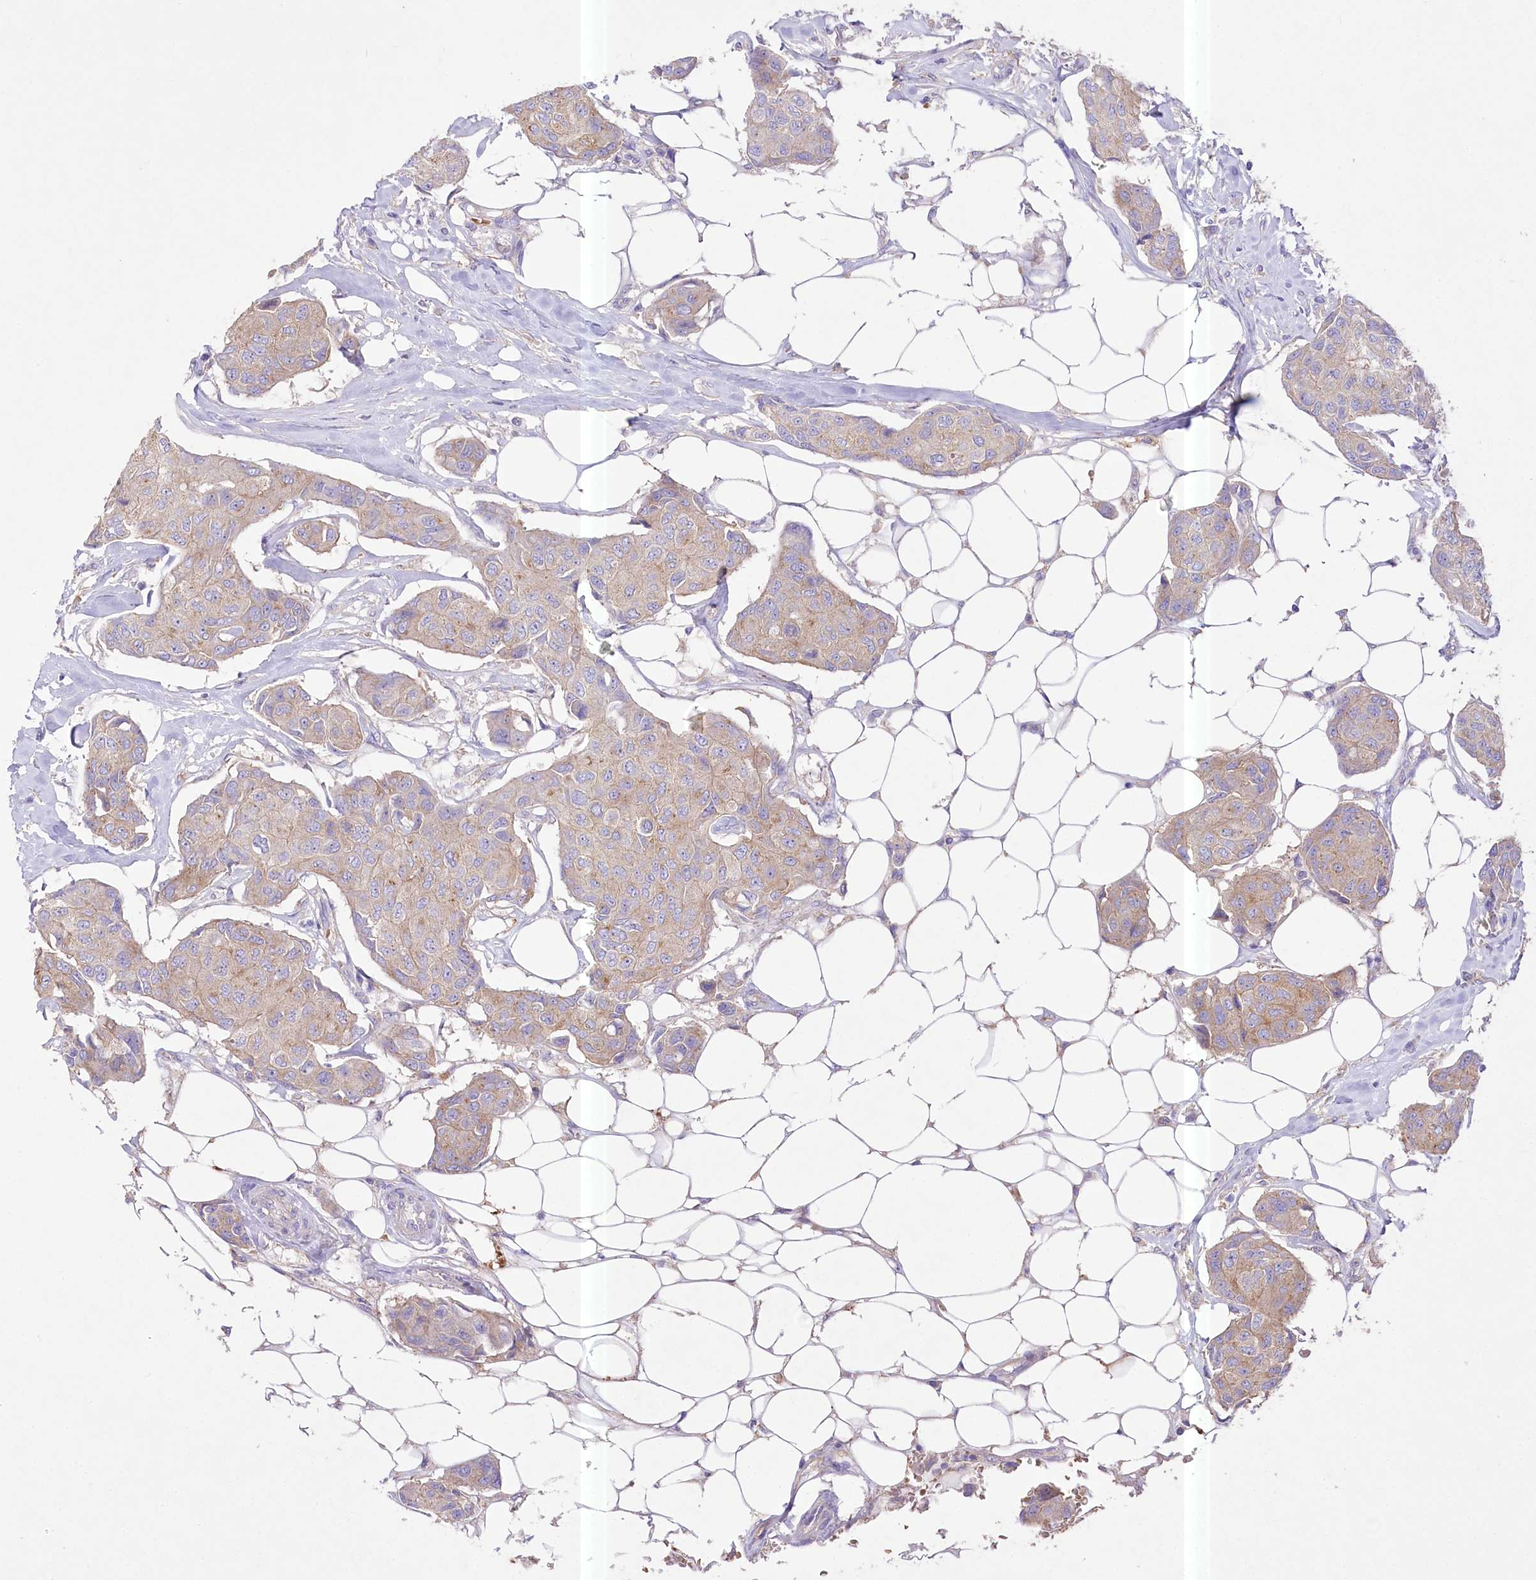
{"staining": {"intensity": "weak", "quantity": "25%-75%", "location": "cytoplasmic/membranous"}, "tissue": "breast cancer", "cell_type": "Tumor cells", "image_type": "cancer", "snomed": [{"axis": "morphology", "description": "Duct carcinoma"}, {"axis": "topography", "description": "Breast"}], "caption": "Protein analysis of breast cancer (invasive ductal carcinoma) tissue shows weak cytoplasmic/membranous expression in approximately 25%-75% of tumor cells. (DAB (3,3'-diaminobenzidine) IHC with brightfield microscopy, high magnification).", "gene": "PRSS53", "patient": {"sex": "female", "age": 80}}